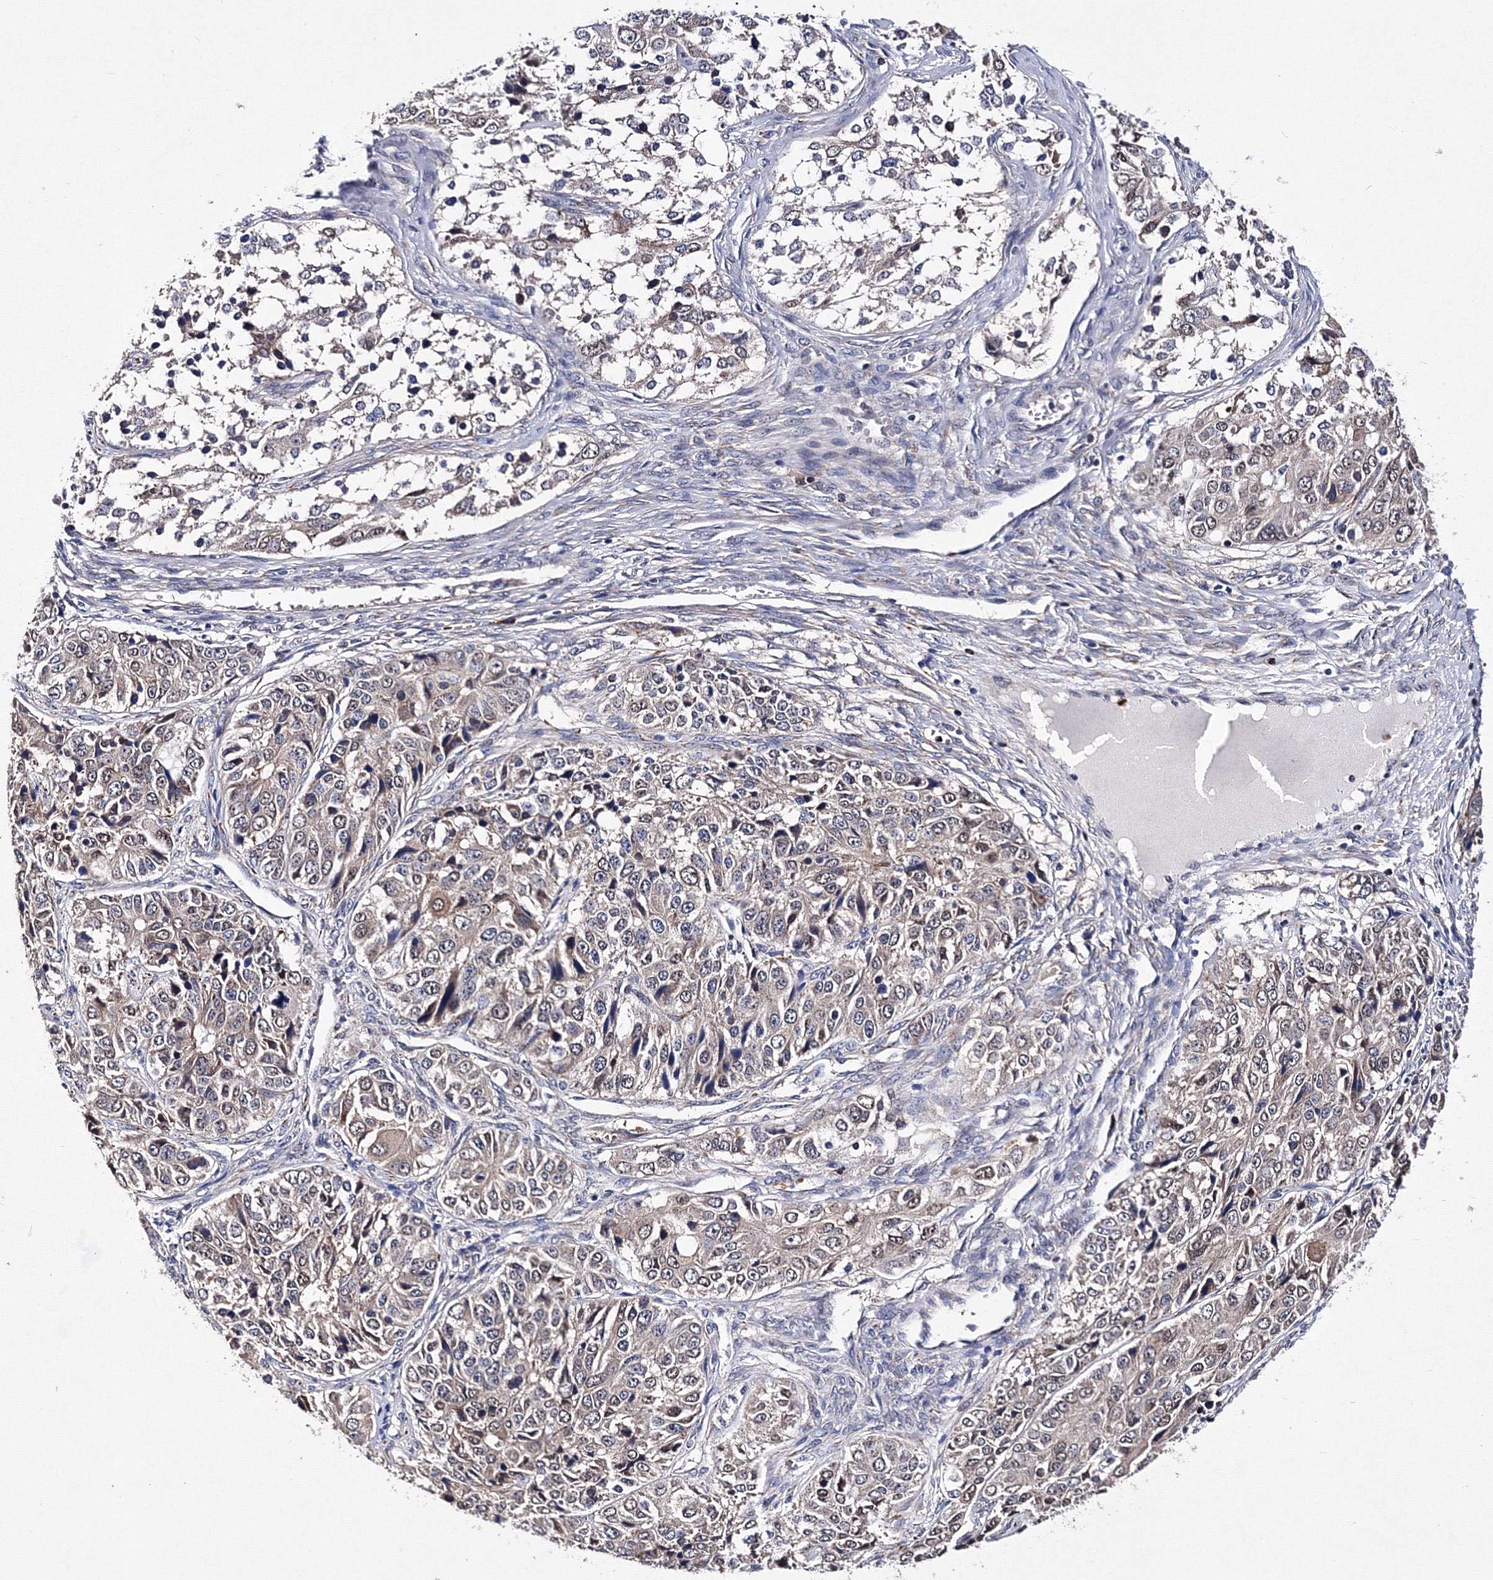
{"staining": {"intensity": "weak", "quantity": "<25%", "location": "cytoplasmic/membranous"}, "tissue": "ovarian cancer", "cell_type": "Tumor cells", "image_type": "cancer", "snomed": [{"axis": "morphology", "description": "Carcinoma, endometroid"}, {"axis": "topography", "description": "Ovary"}], "caption": "Human ovarian cancer stained for a protein using IHC shows no staining in tumor cells.", "gene": "PHYKPL", "patient": {"sex": "female", "age": 51}}